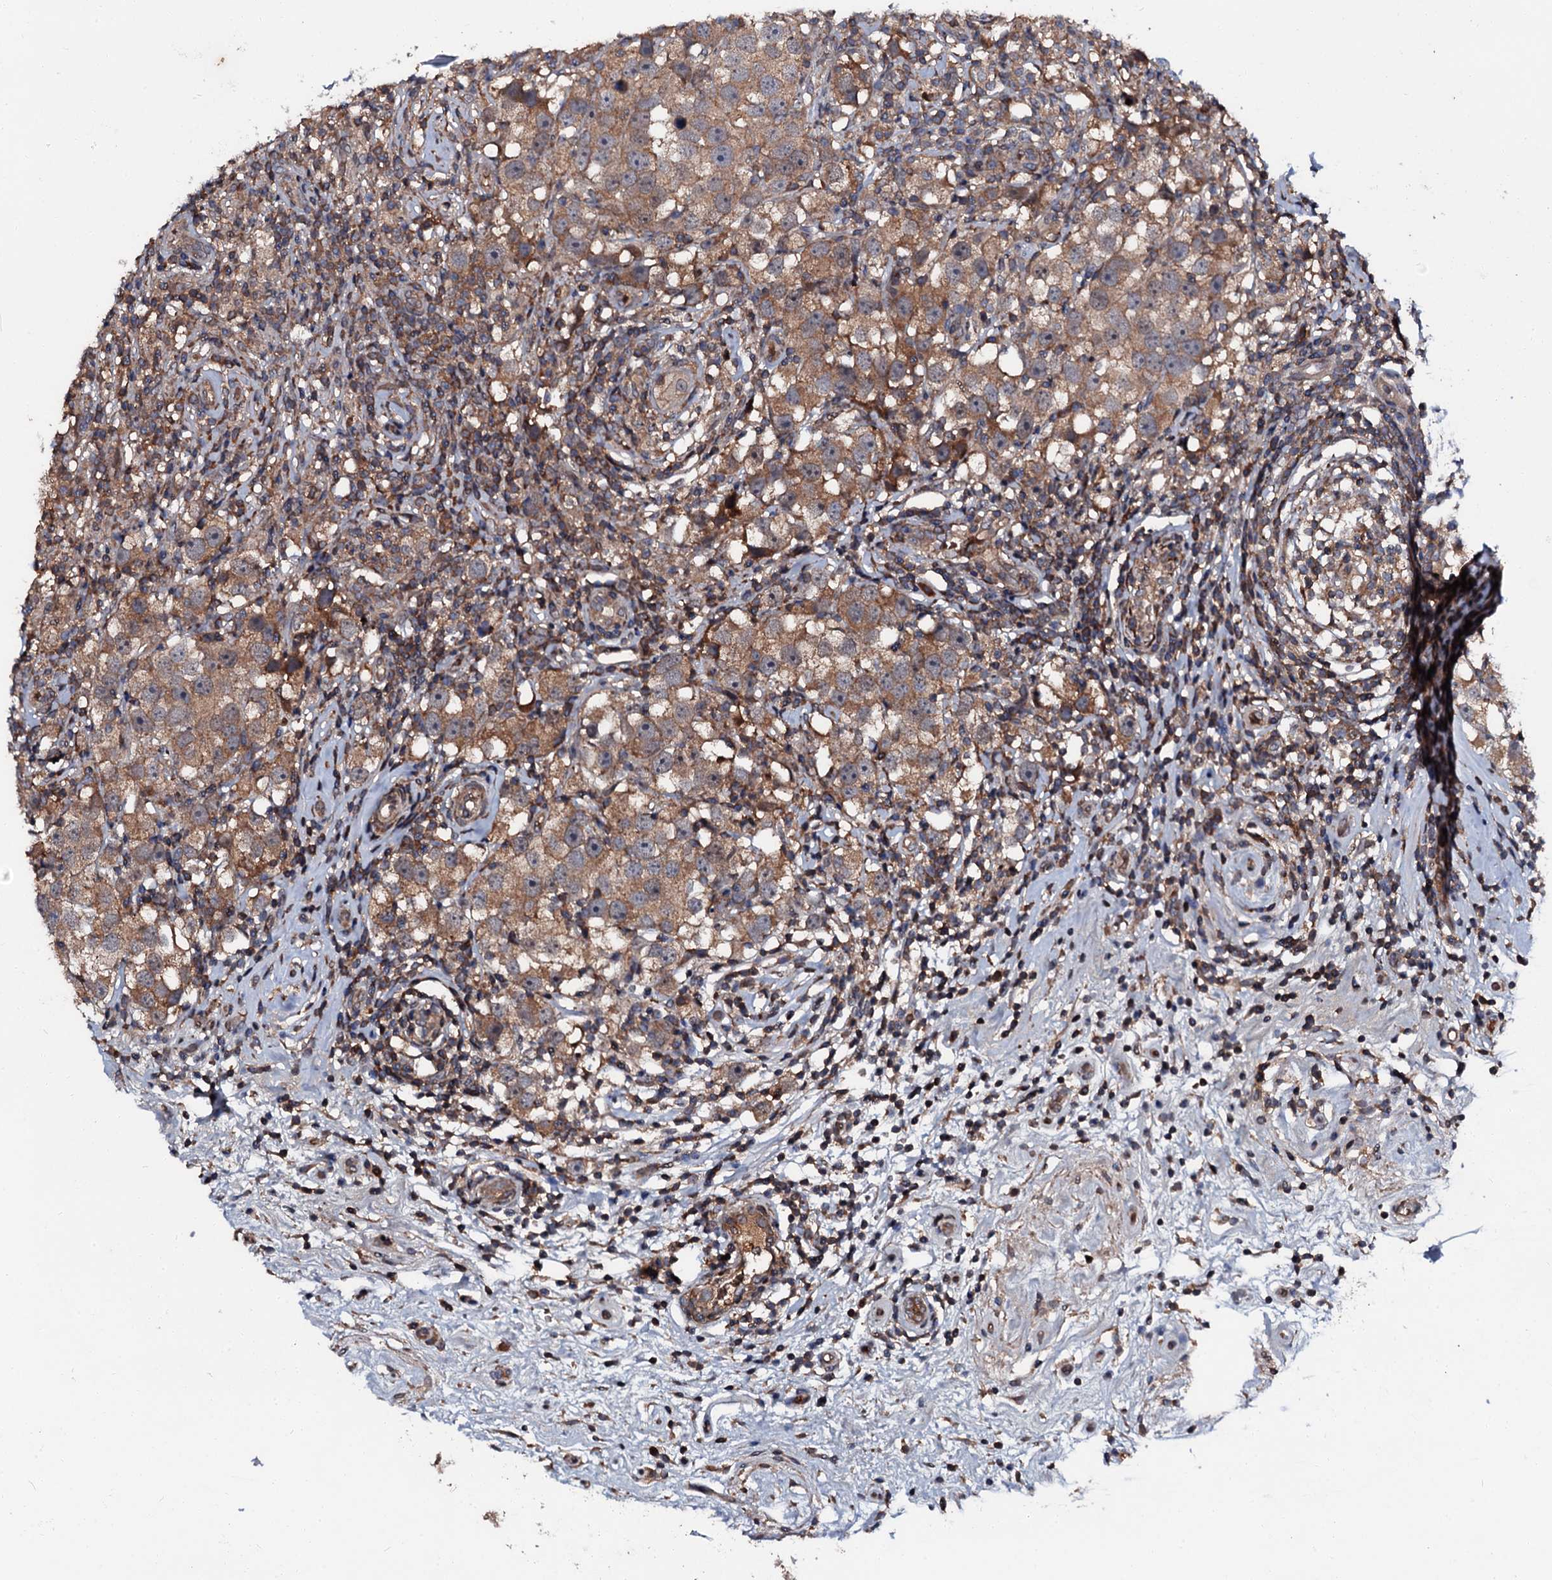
{"staining": {"intensity": "moderate", "quantity": ">75%", "location": "cytoplasmic/membranous"}, "tissue": "testis cancer", "cell_type": "Tumor cells", "image_type": "cancer", "snomed": [{"axis": "morphology", "description": "Seminoma, NOS"}, {"axis": "topography", "description": "Testis"}], "caption": "Human testis cancer (seminoma) stained with a protein marker exhibits moderate staining in tumor cells.", "gene": "N4BP1", "patient": {"sex": "male", "age": 49}}